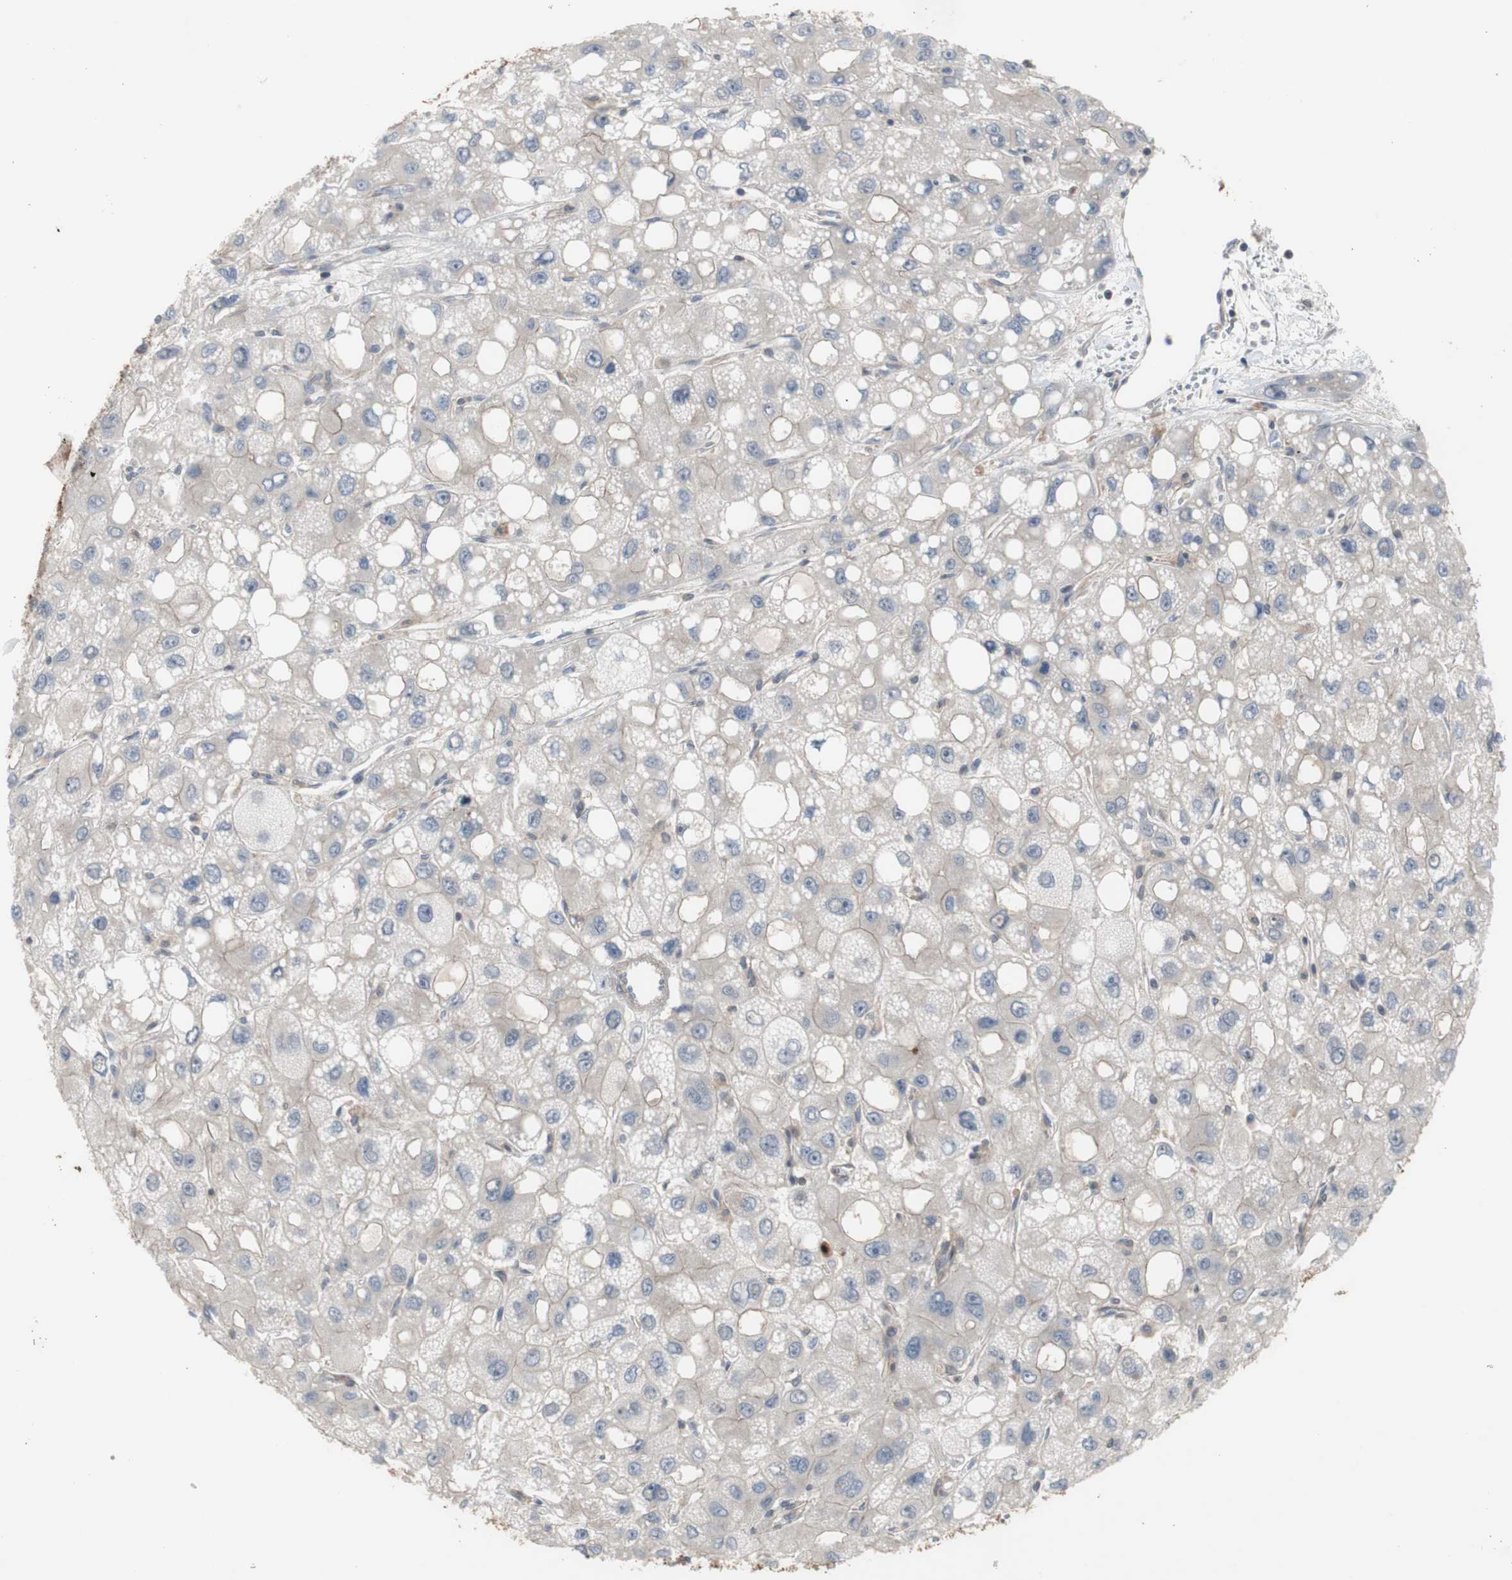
{"staining": {"intensity": "negative", "quantity": "none", "location": "none"}, "tissue": "liver cancer", "cell_type": "Tumor cells", "image_type": "cancer", "snomed": [{"axis": "morphology", "description": "Carcinoma, Hepatocellular, NOS"}, {"axis": "topography", "description": "Liver"}], "caption": "This is a photomicrograph of immunohistochemistry staining of liver cancer (hepatocellular carcinoma), which shows no expression in tumor cells.", "gene": "OAZ1", "patient": {"sex": "male", "age": 55}}